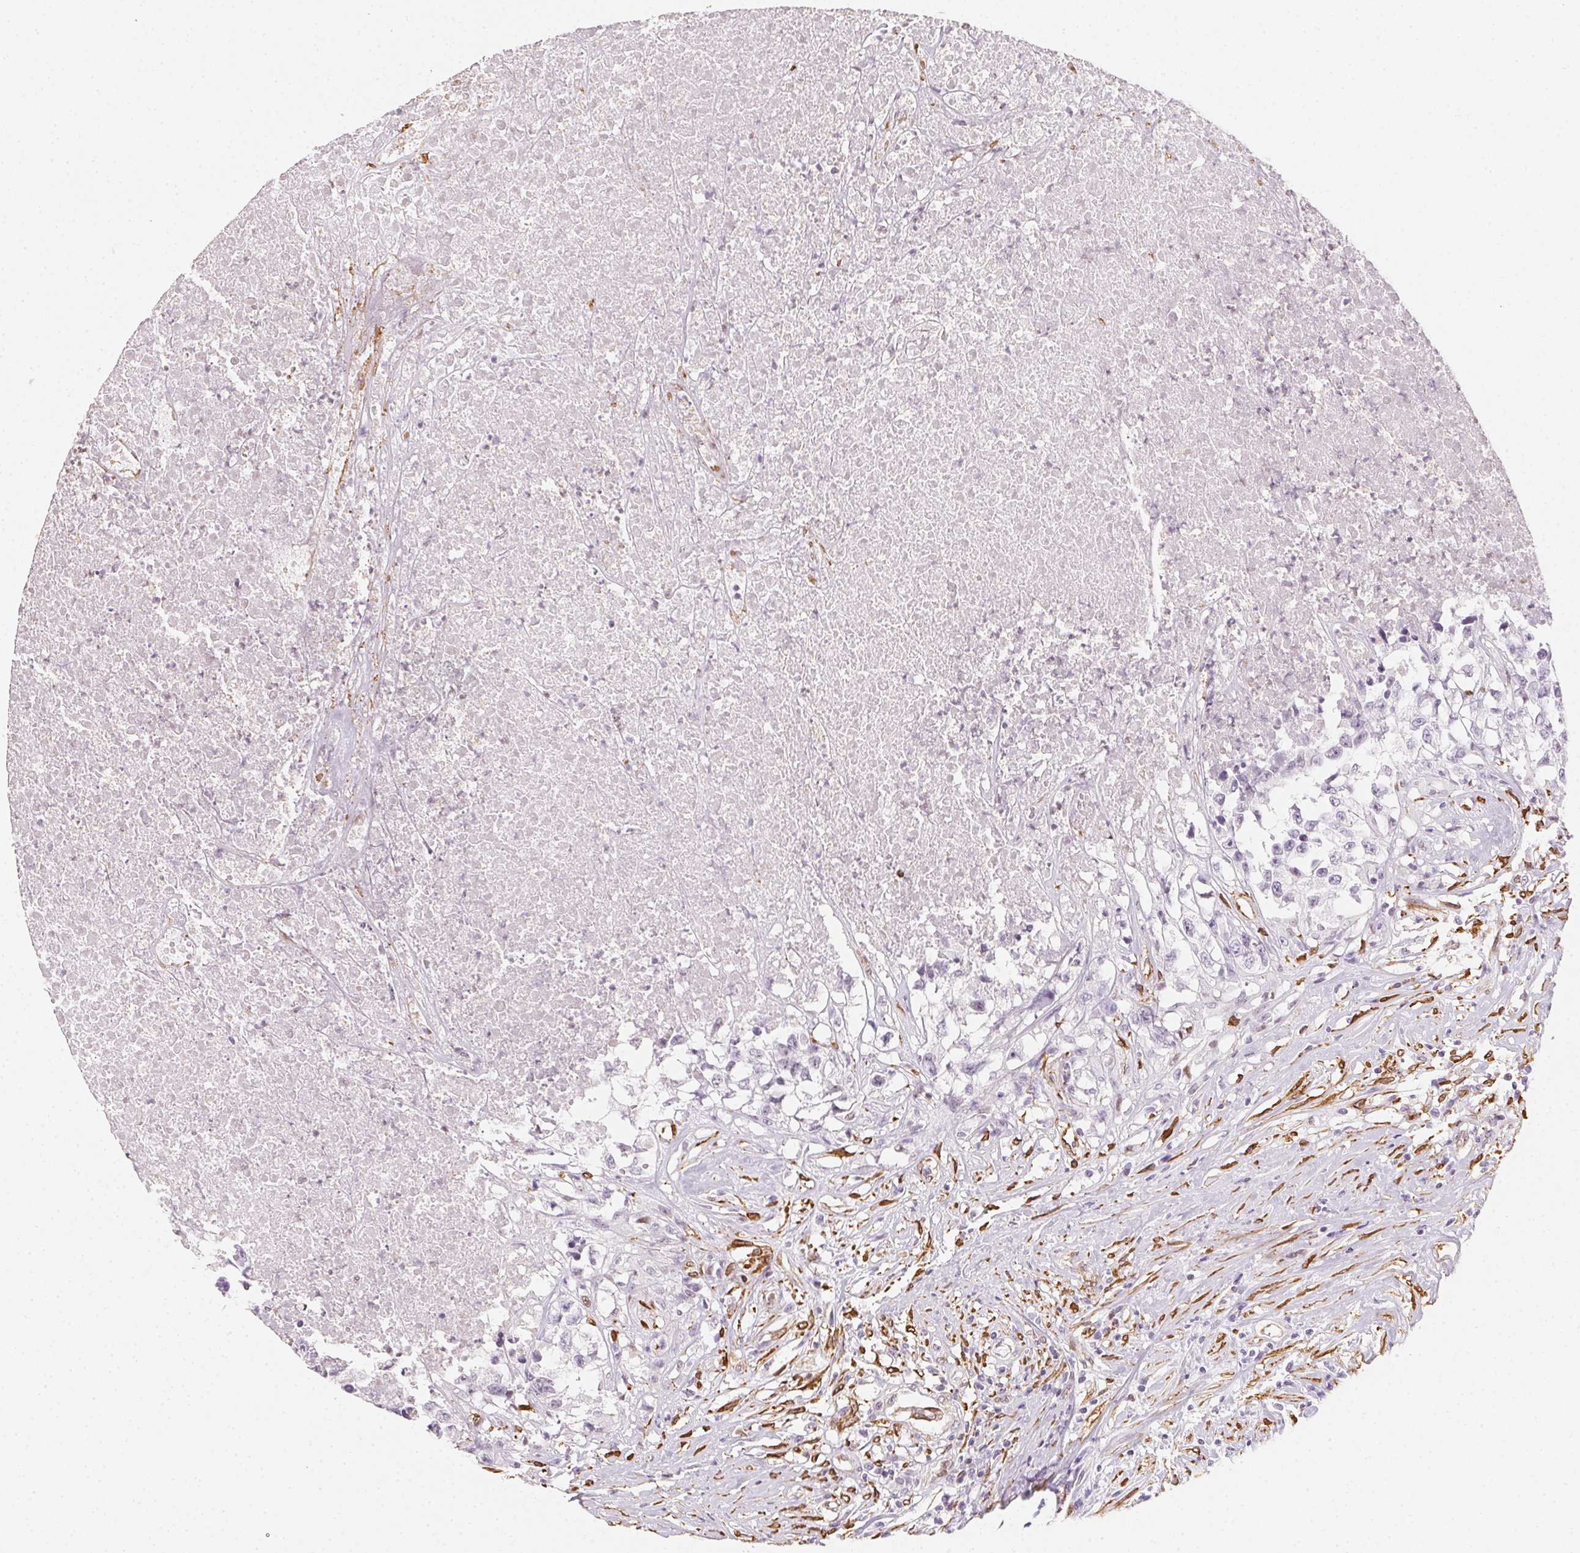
{"staining": {"intensity": "negative", "quantity": "none", "location": "none"}, "tissue": "testis cancer", "cell_type": "Tumor cells", "image_type": "cancer", "snomed": [{"axis": "morphology", "description": "Carcinoma, Embryonal, NOS"}, {"axis": "topography", "description": "Testis"}], "caption": "The histopathology image shows no staining of tumor cells in testis cancer.", "gene": "RSBN1", "patient": {"sex": "male", "age": 83}}